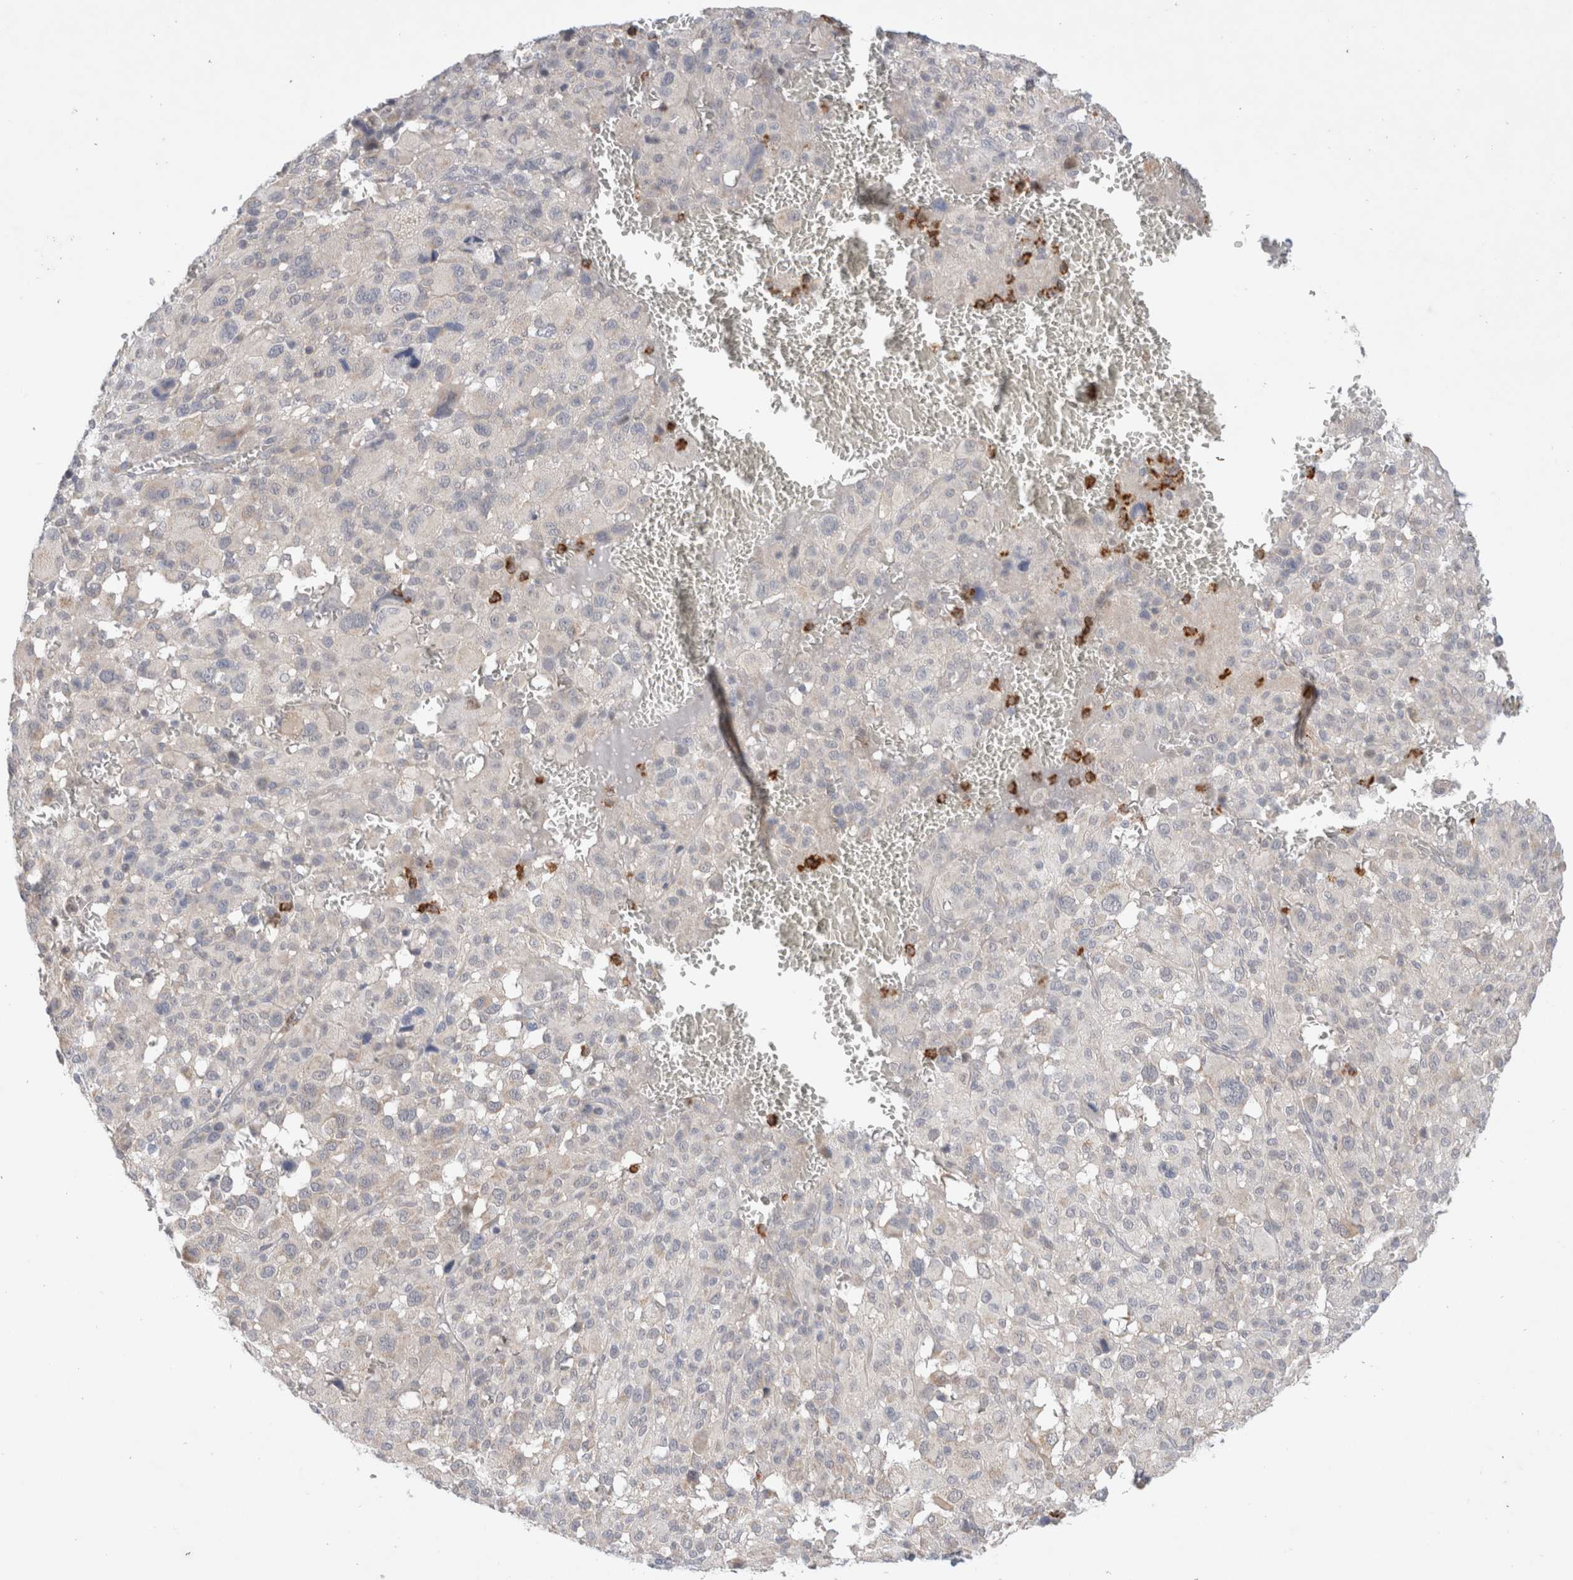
{"staining": {"intensity": "negative", "quantity": "none", "location": "none"}, "tissue": "melanoma", "cell_type": "Tumor cells", "image_type": "cancer", "snomed": [{"axis": "morphology", "description": "Malignant melanoma, Metastatic site"}, {"axis": "topography", "description": "Skin"}], "caption": "A high-resolution micrograph shows IHC staining of malignant melanoma (metastatic site), which reveals no significant positivity in tumor cells.", "gene": "GSDMB", "patient": {"sex": "female", "age": 74}}